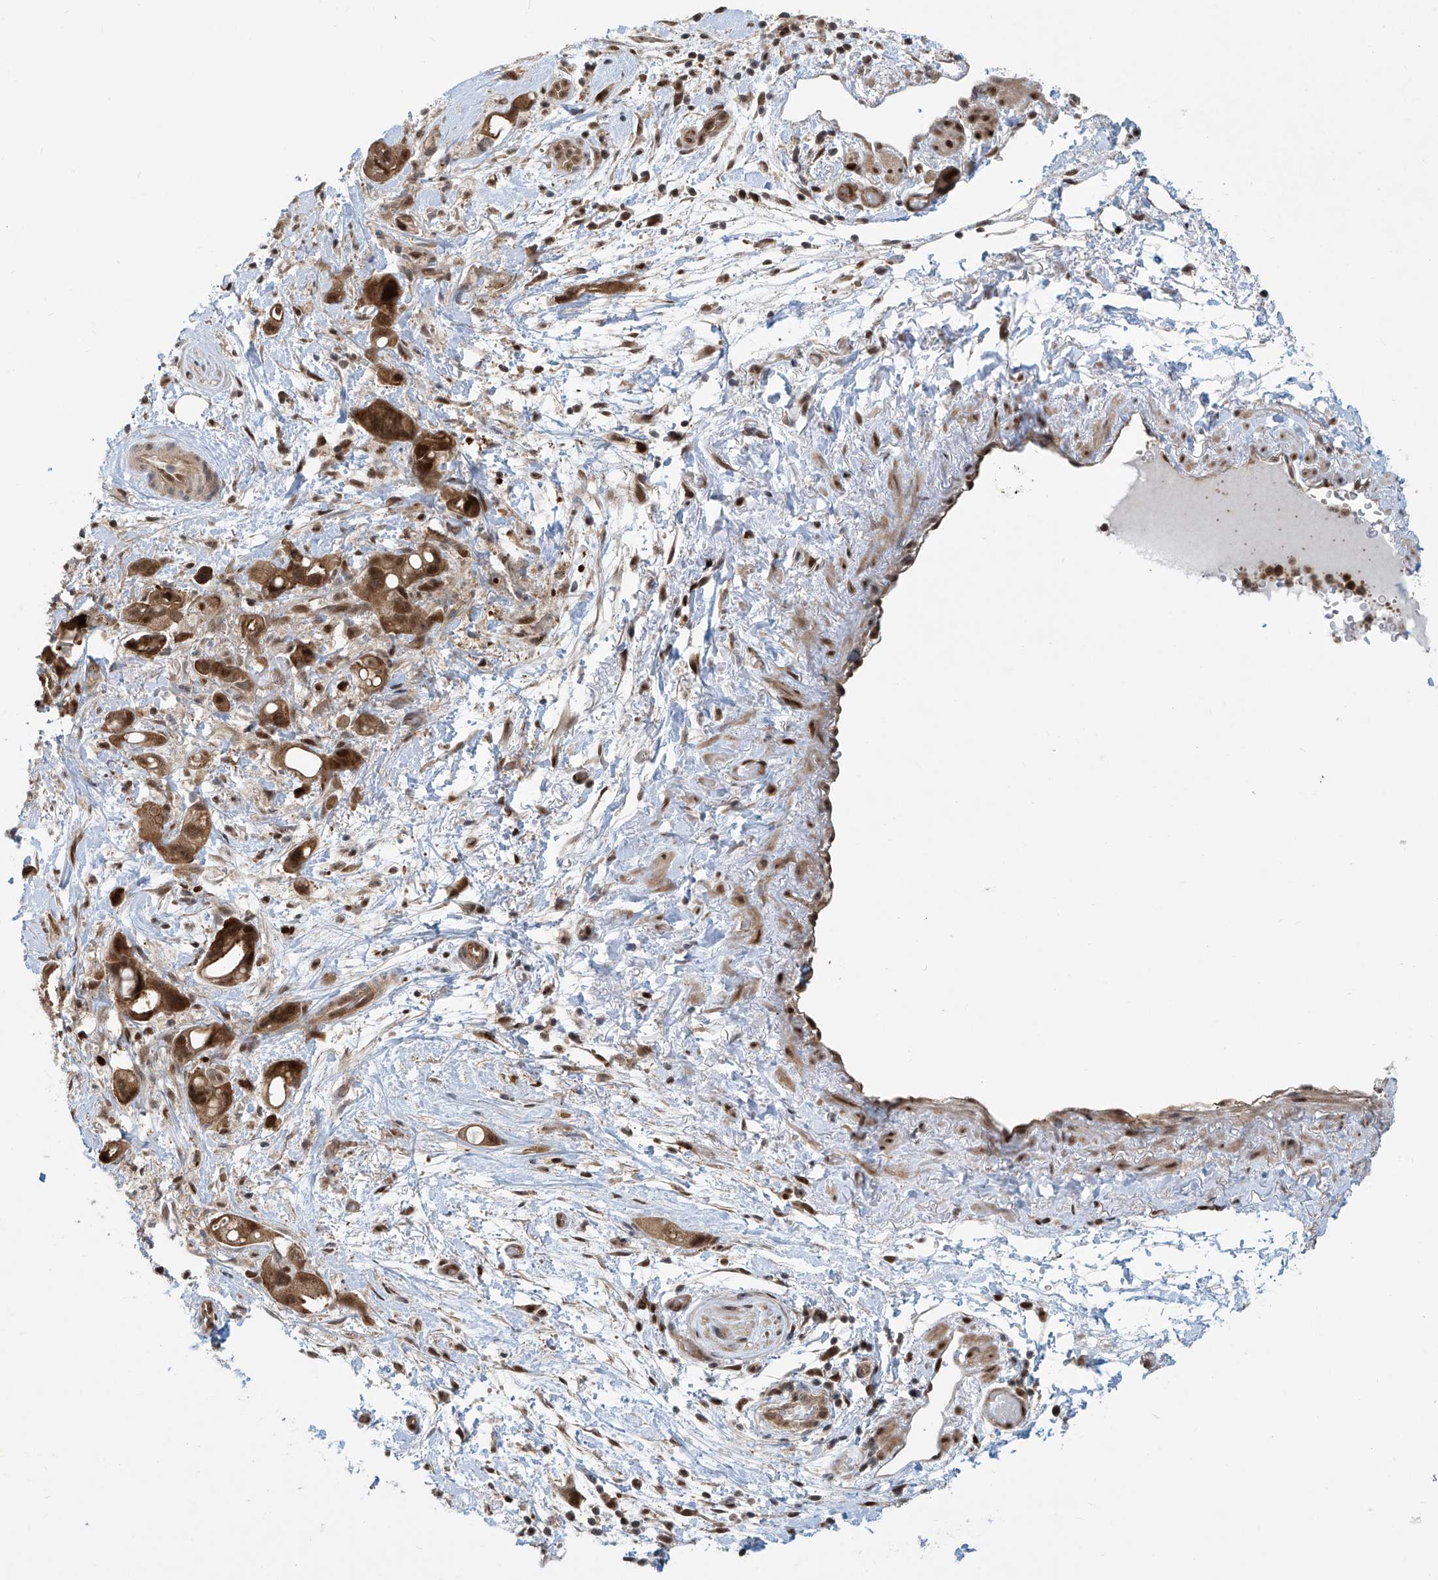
{"staining": {"intensity": "strong", "quantity": ">75%", "location": "cytoplasmic/membranous,nuclear"}, "tissue": "pancreatic cancer", "cell_type": "Tumor cells", "image_type": "cancer", "snomed": [{"axis": "morphology", "description": "Normal tissue, NOS"}, {"axis": "morphology", "description": "Adenocarcinoma, NOS"}, {"axis": "topography", "description": "Pancreas"}], "caption": "A high amount of strong cytoplasmic/membranous and nuclear staining is appreciated in about >75% of tumor cells in pancreatic adenocarcinoma tissue.", "gene": "LAGE3", "patient": {"sex": "female", "age": 68}}